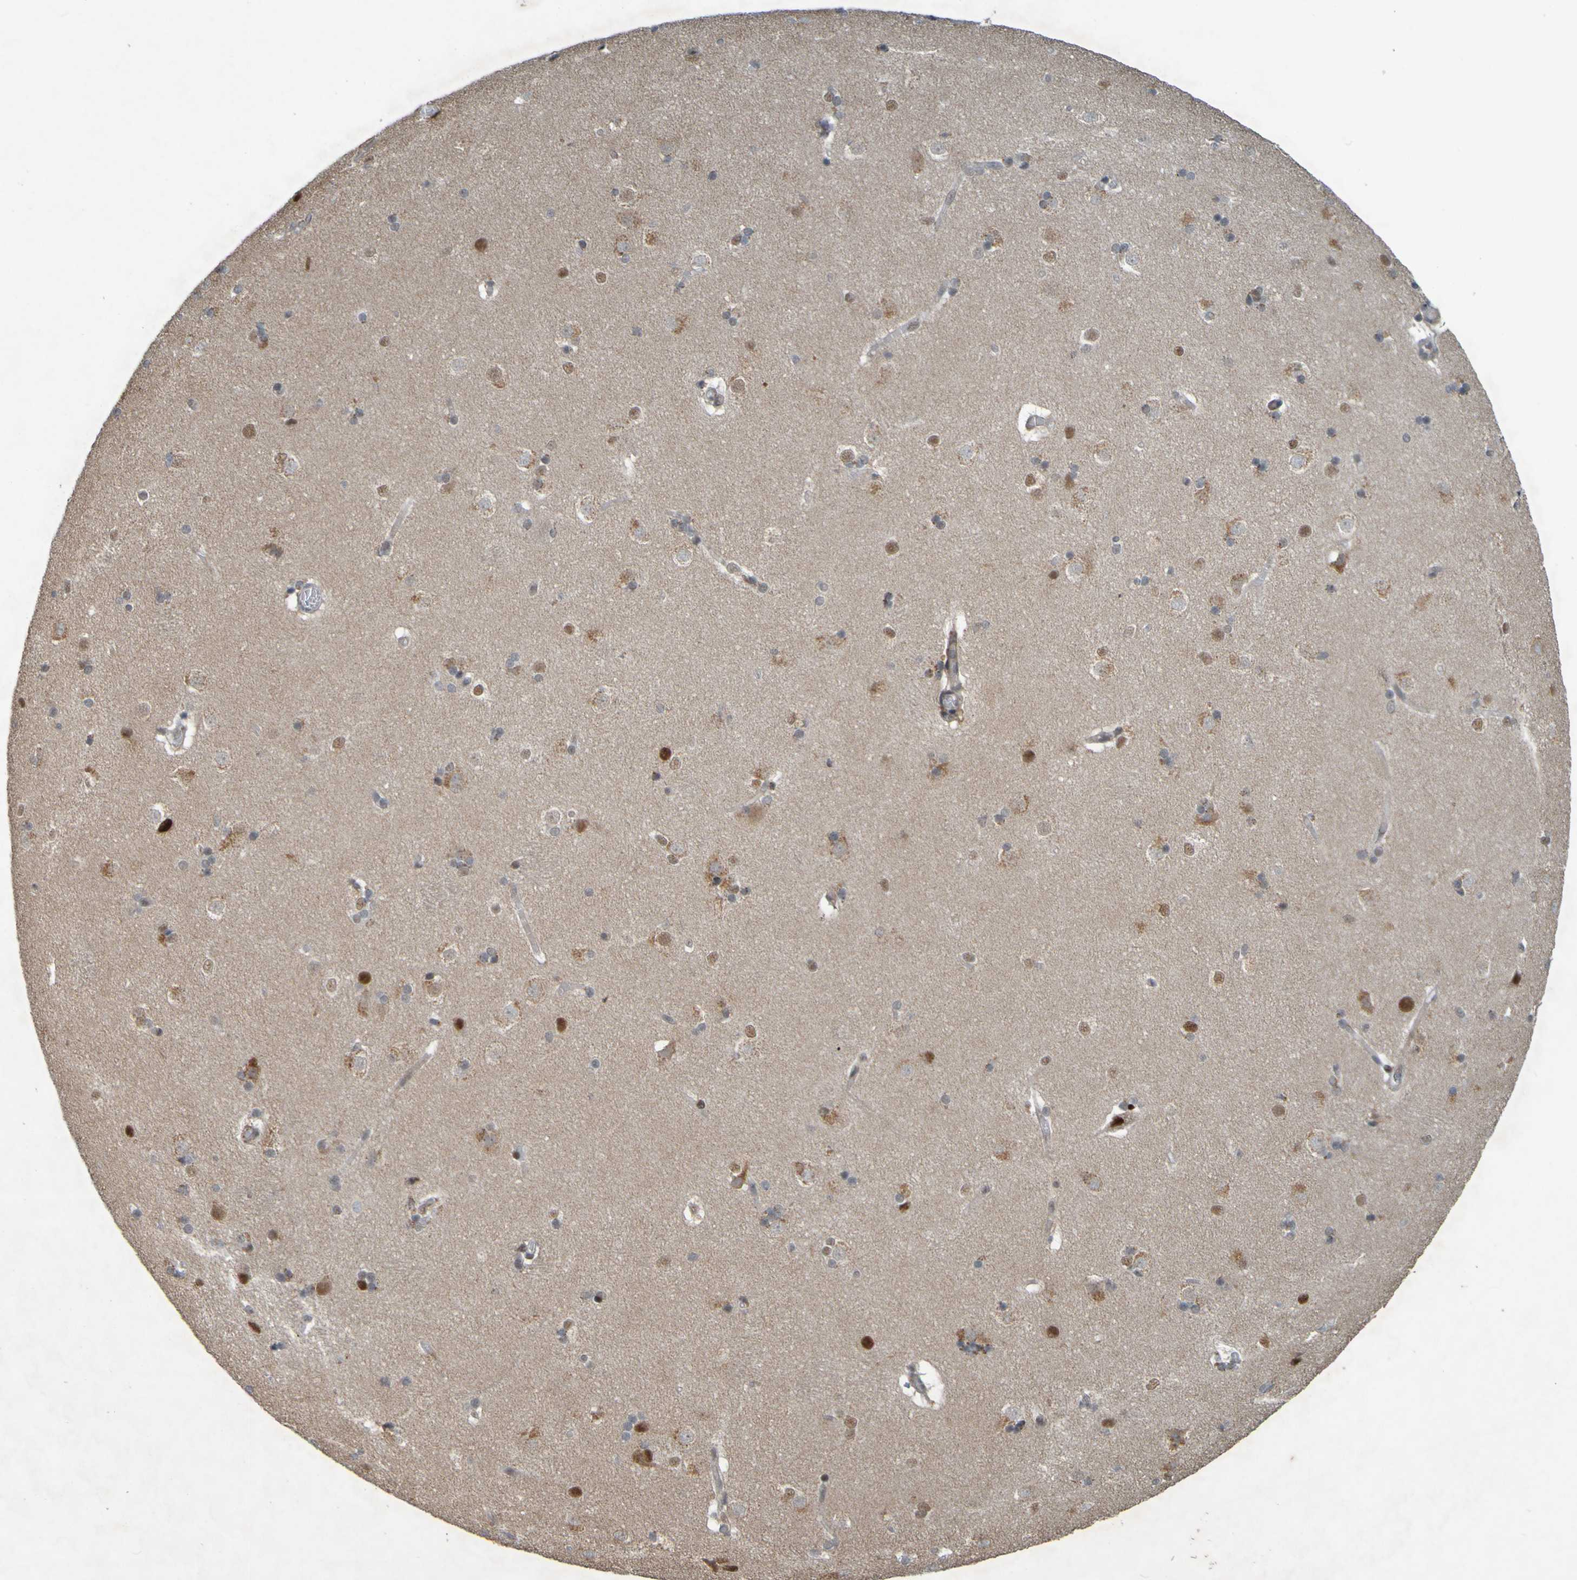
{"staining": {"intensity": "negative", "quantity": "none", "location": "none"}, "tissue": "caudate", "cell_type": "Glial cells", "image_type": "normal", "snomed": [{"axis": "morphology", "description": "Normal tissue, NOS"}, {"axis": "topography", "description": "Lateral ventricle wall"}], "caption": "Immunohistochemistry photomicrograph of unremarkable human caudate stained for a protein (brown), which exhibits no expression in glial cells.", "gene": "MCPH1", "patient": {"sex": "female", "age": 19}}